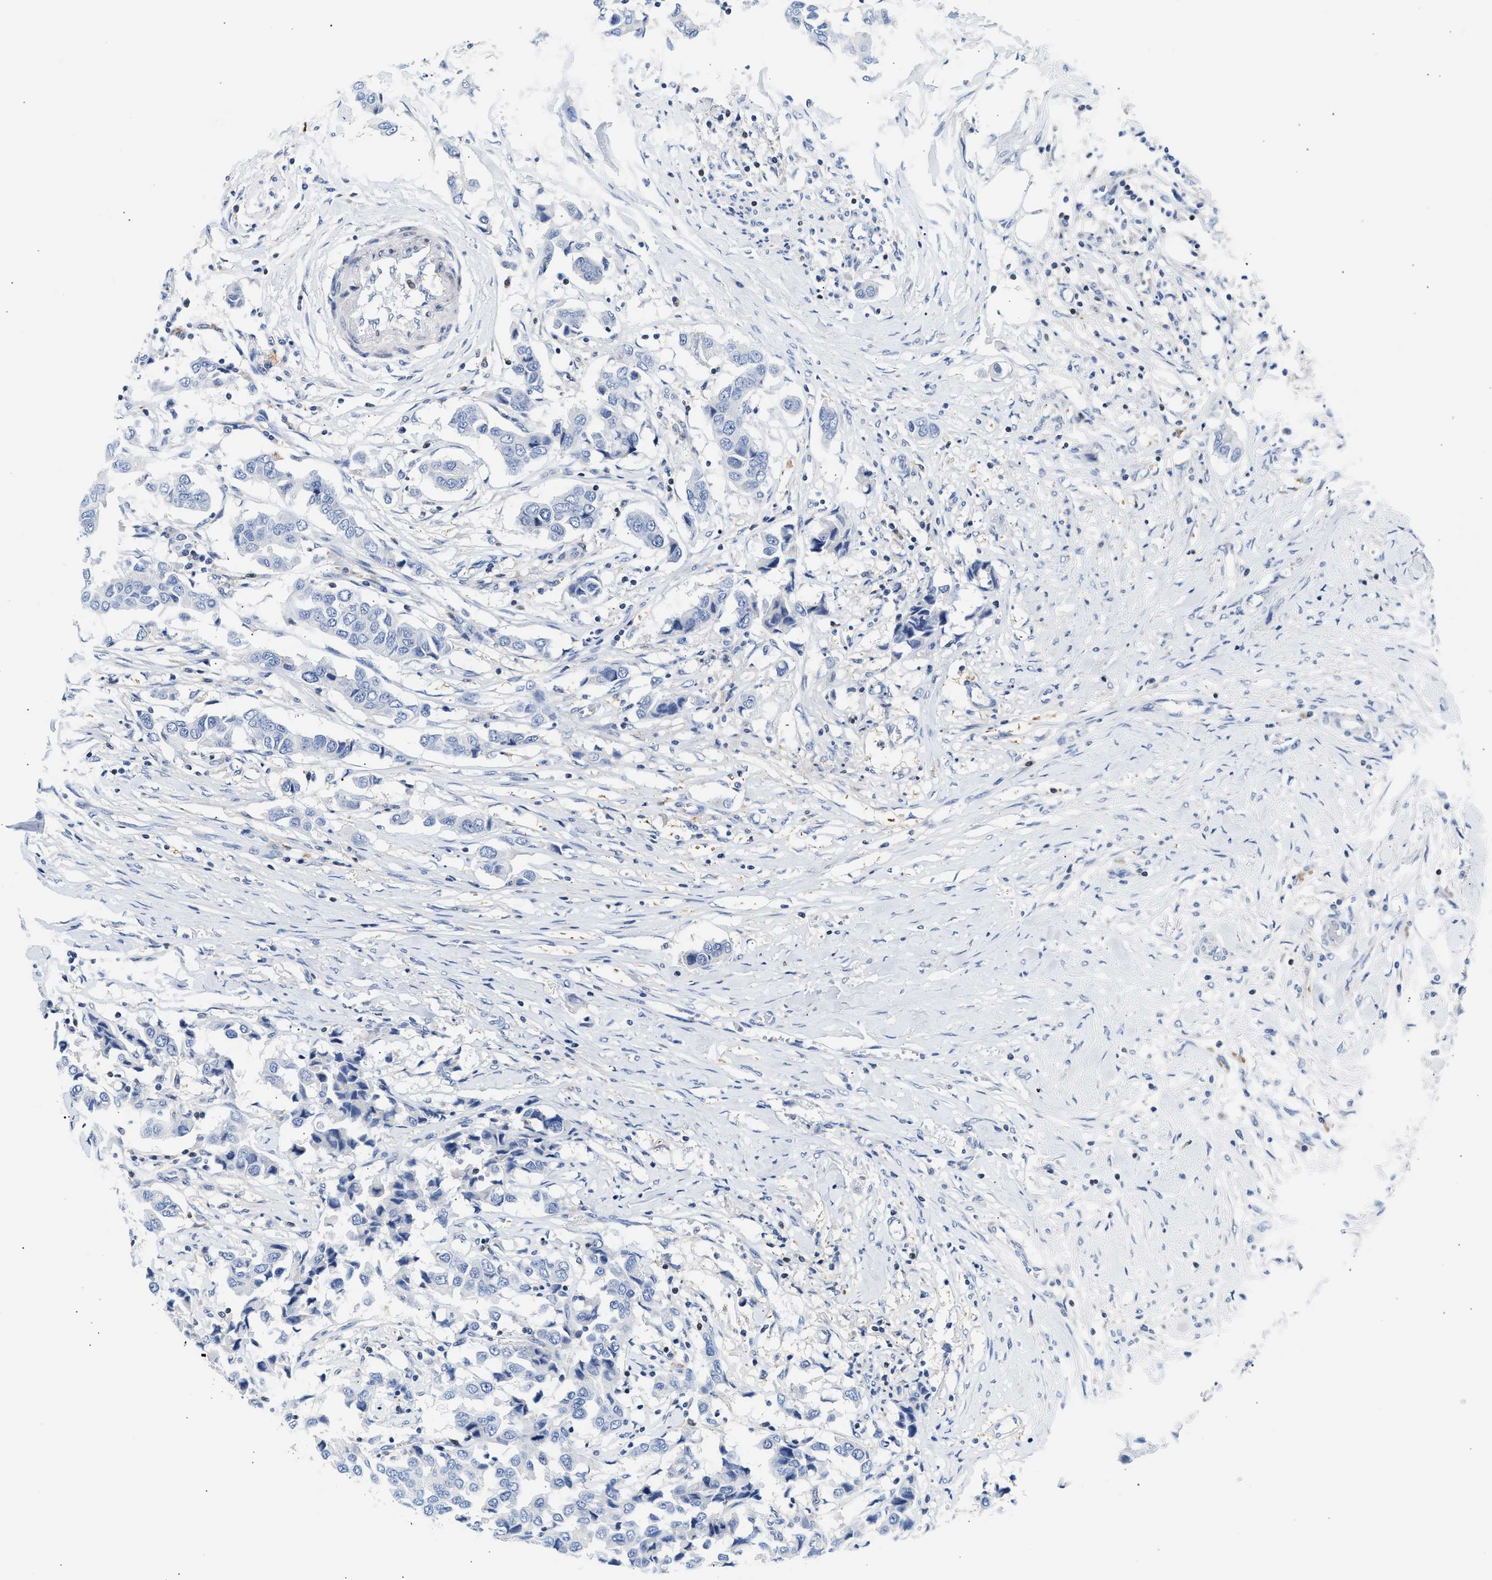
{"staining": {"intensity": "negative", "quantity": "none", "location": "none"}, "tissue": "breast cancer", "cell_type": "Tumor cells", "image_type": "cancer", "snomed": [{"axis": "morphology", "description": "Duct carcinoma"}, {"axis": "topography", "description": "Breast"}], "caption": "Image shows no significant protein staining in tumor cells of invasive ductal carcinoma (breast).", "gene": "SLIT2", "patient": {"sex": "female", "age": 80}}